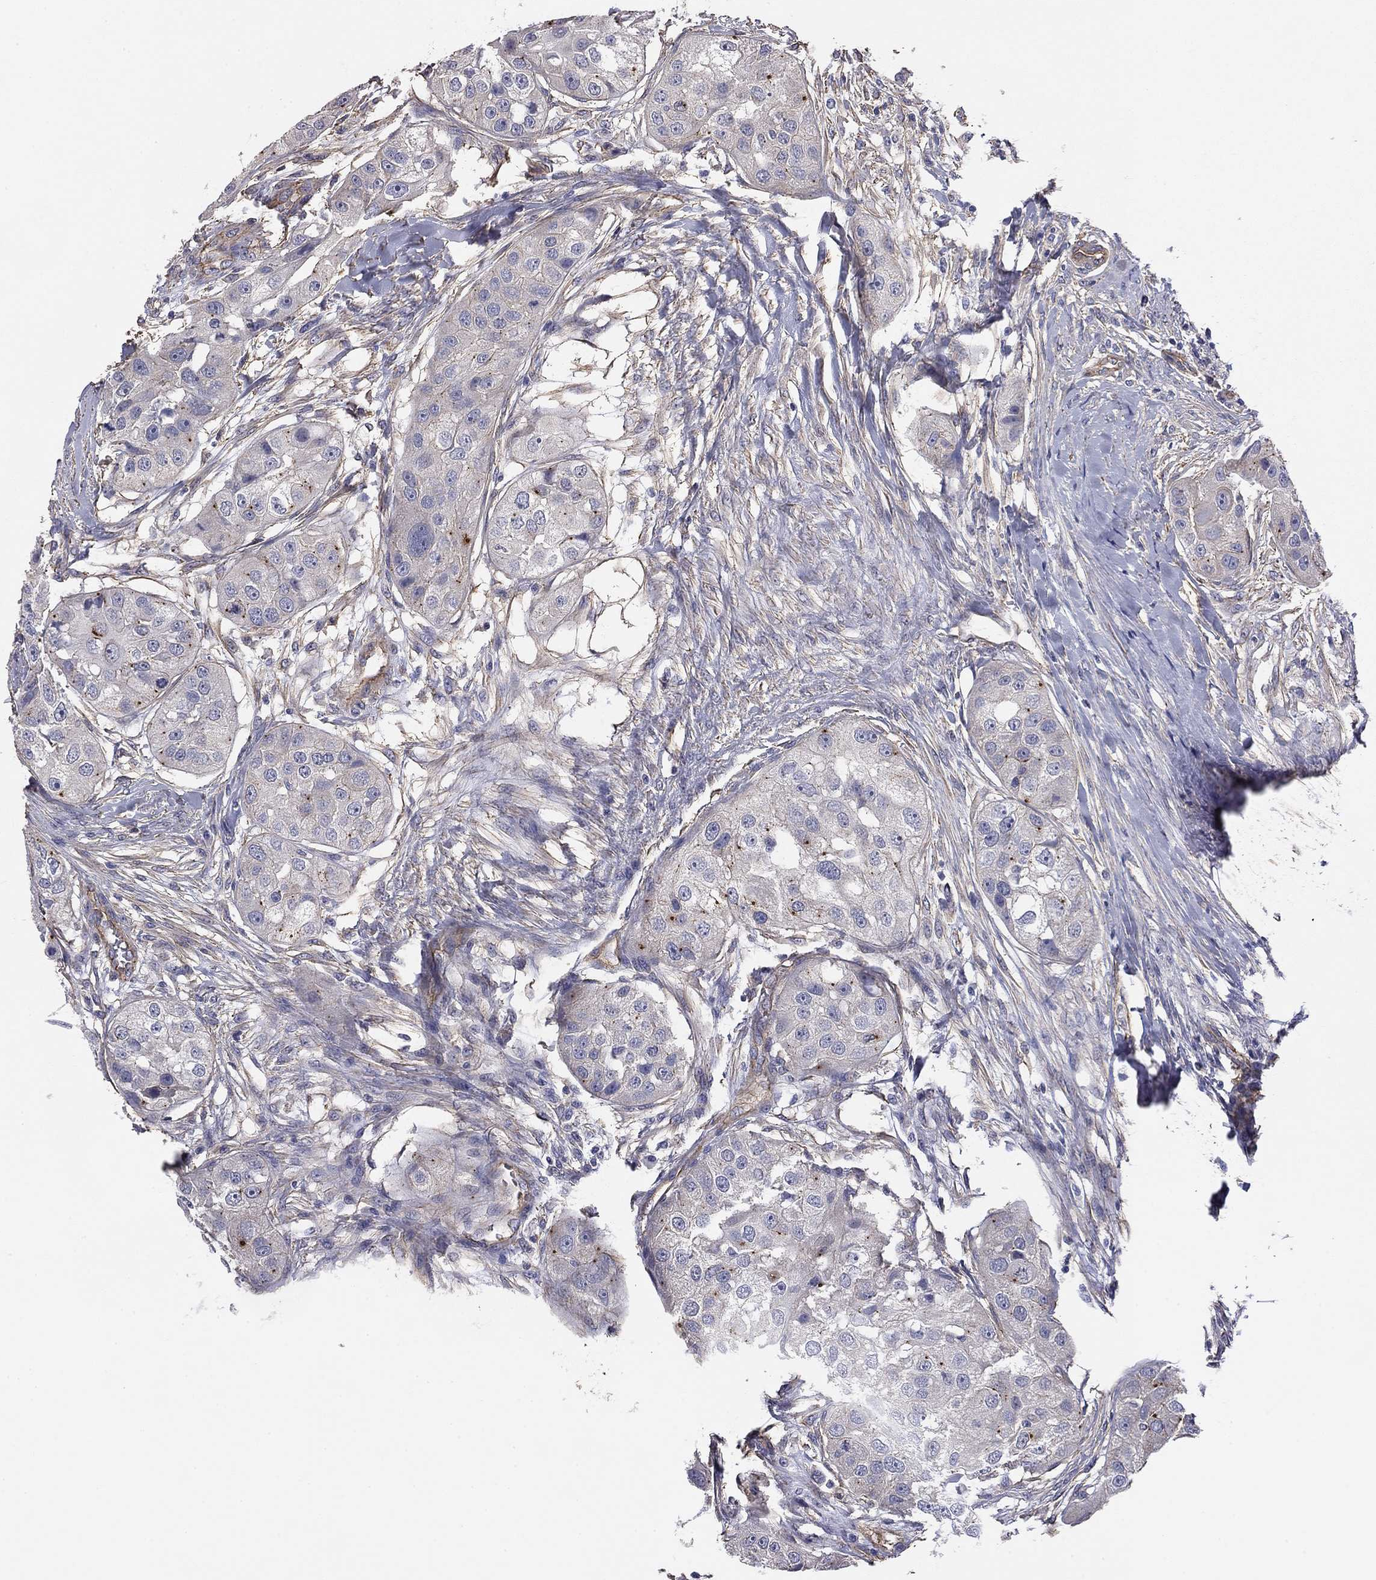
{"staining": {"intensity": "moderate", "quantity": "<25%", "location": "cytoplasmic/membranous"}, "tissue": "head and neck cancer", "cell_type": "Tumor cells", "image_type": "cancer", "snomed": [{"axis": "morphology", "description": "Normal tissue, NOS"}, {"axis": "morphology", "description": "Squamous cell carcinoma, NOS"}, {"axis": "topography", "description": "Skeletal muscle"}, {"axis": "topography", "description": "Head-Neck"}], "caption": "The micrograph exhibits staining of head and neck cancer, revealing moderate cytoplasmic/membranous protein expression (brown color) within tumor cells.", "gene": "TCHH", "patient": {"sex": "male", "age": 51}}